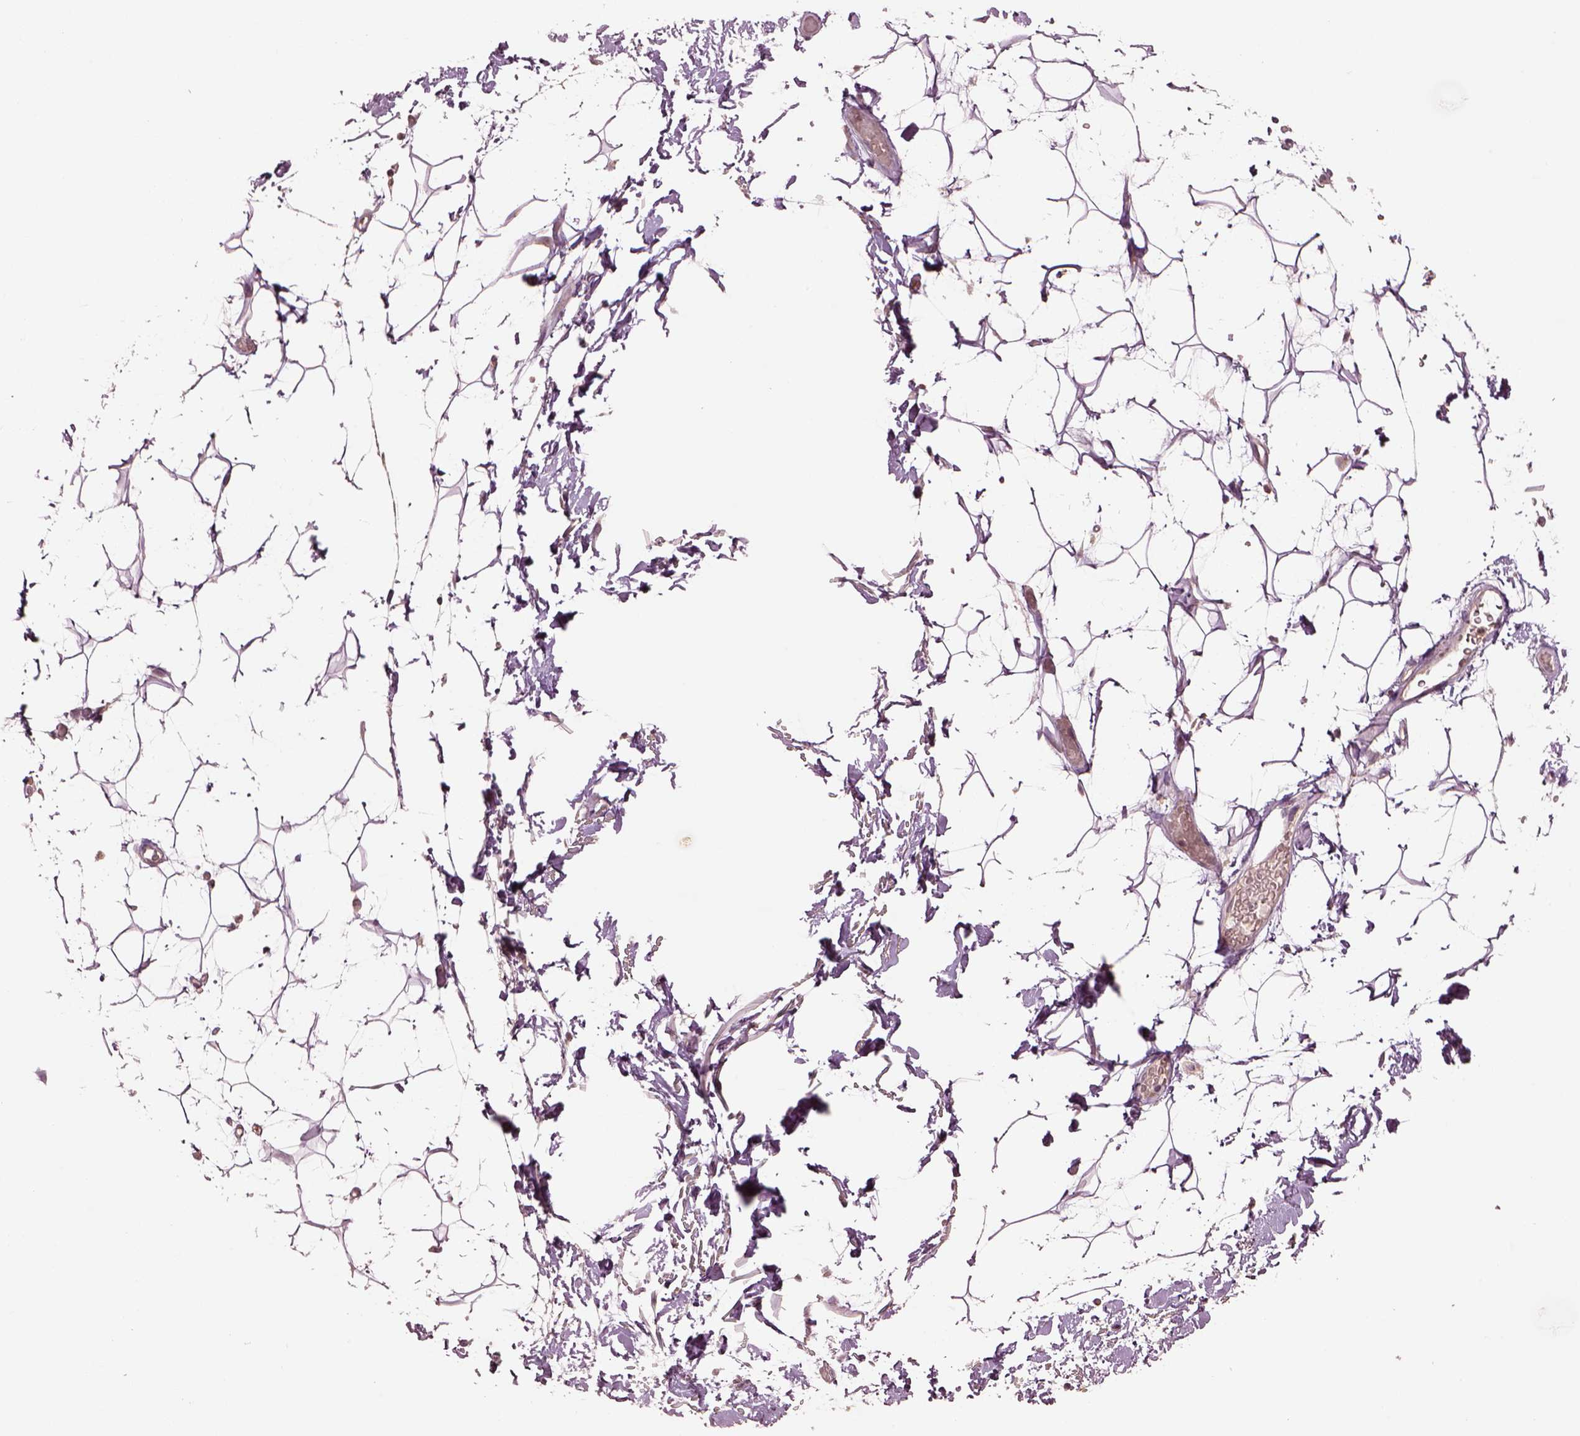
{"staining": {"intensity": "weak", "quantity": "25%-75%", "location": "cytoplasmic/membranous"}, "tissue": "adipose tissue", "cell_type": "Adipocytes", "image_type": "normal", "snomed": [{"axis": "morphology", "description": "Normal tissue, NOS"}, {"axis": "topography", "description": "Anal"}, {"axis": "topography", "description": "Peripheral nerve tissue"}], "caption": "IHC micrograph of normal adipose tissue: human adipose tissue stained using immunohistochemistry demonstrates low levels of weak protein expression localized specifically in the cytoplasmic/membranous of adipocytes, appearing as a cytoplasmic/membranous brown color.", "gene": "MTHFS", "patient": {"sex": "male", "age": 78}}